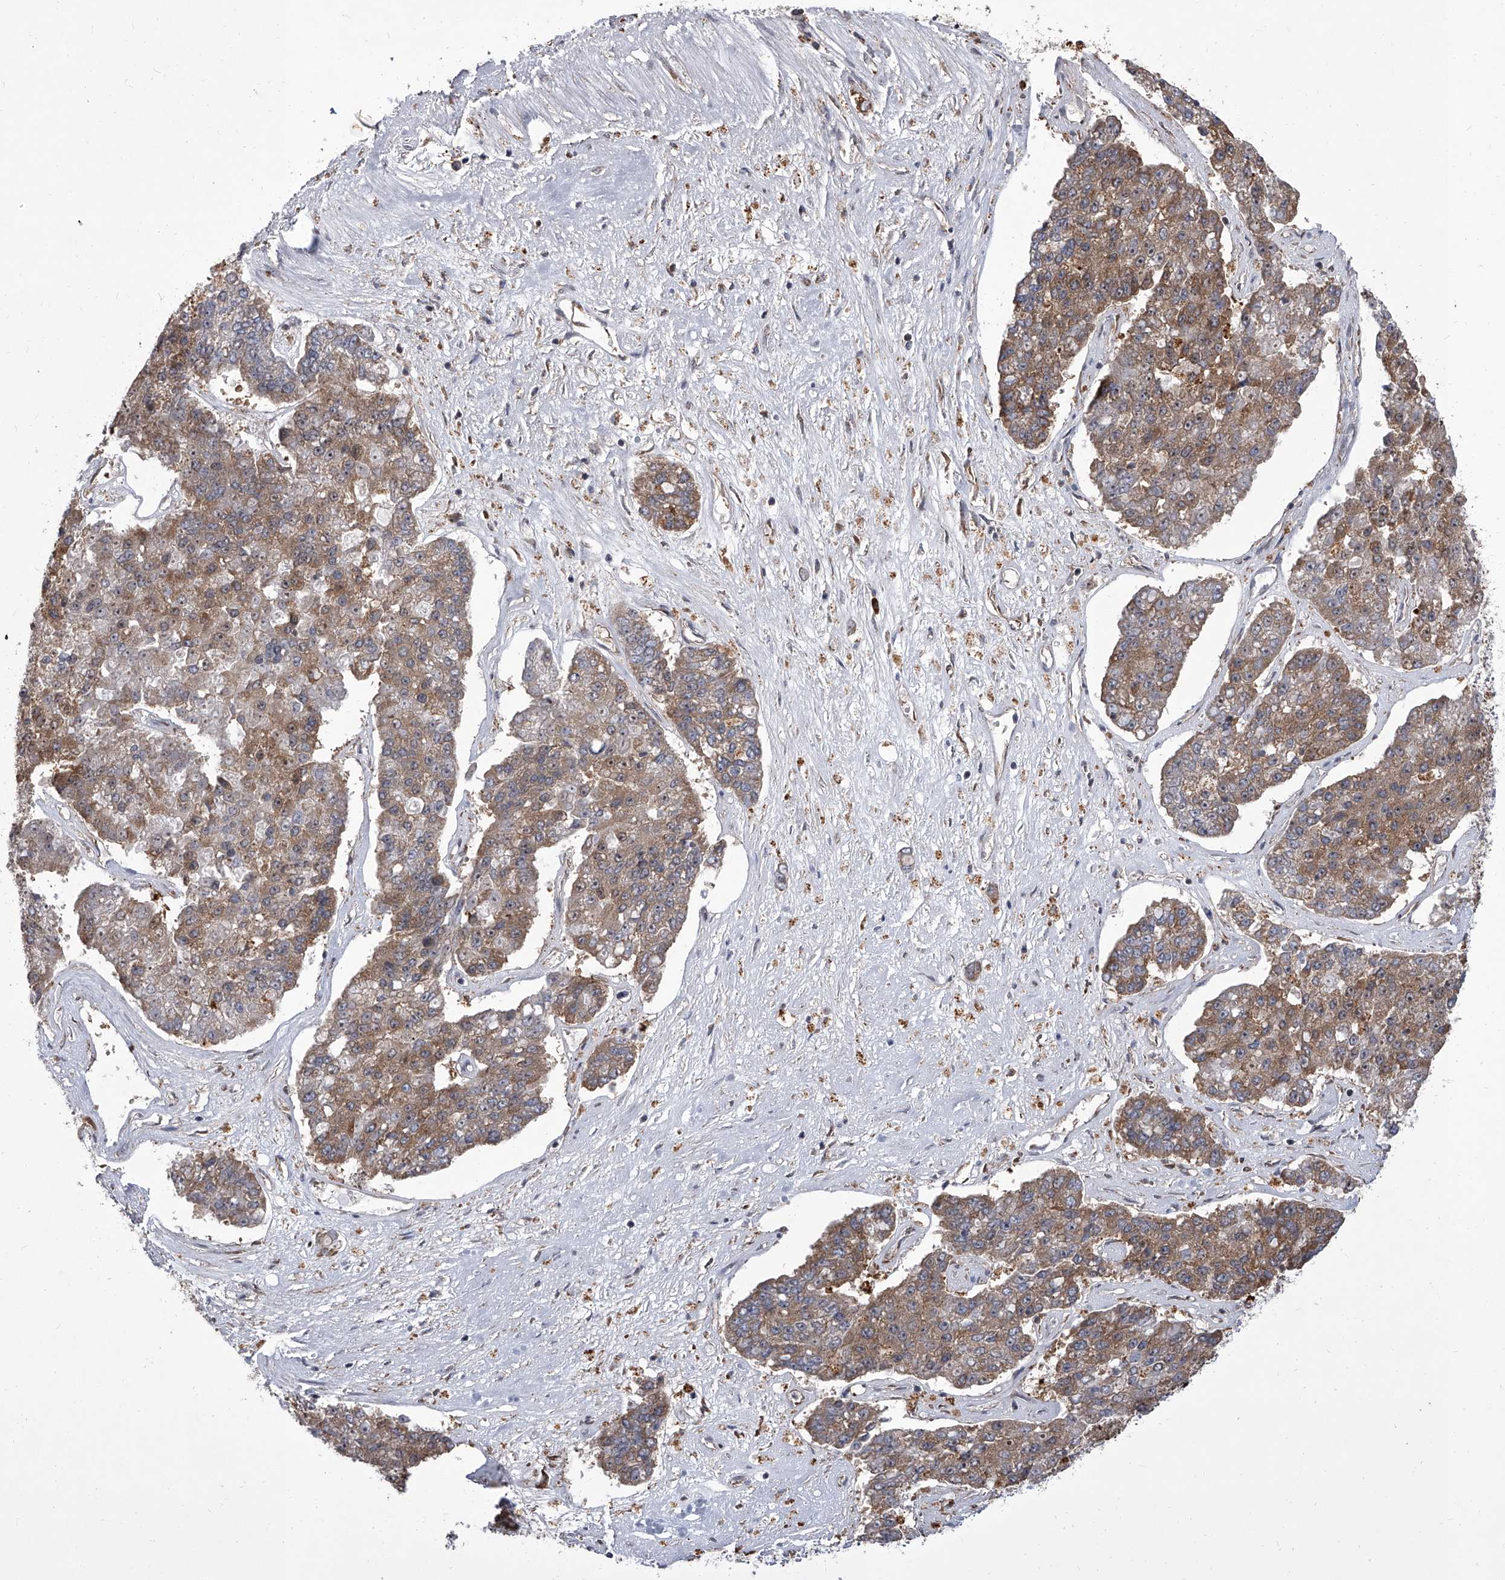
{"staining": {"intensity": "moderate", "quantity": "25%-75%", "location": "cytoplasmic/membranous"}, "tissue": "pancreatic cancer", "cell_type": "Tumor cells", "image_type": "cancer", "snomed": [{"axis": "morphology", "description": "Adenocarcinoma, NOS"}, {"axis": "topography", "description": "Pancreas"}], "caption": "Immunohistochemical staining of human pancreatic adenocarcinoma displays medium levels of moderate cytoplasmic/membranous protein staining in approximately 25%-75% of tumor cells.", "gene": "EIF2S2", "patient": {"sex": "male", "age": 50}}